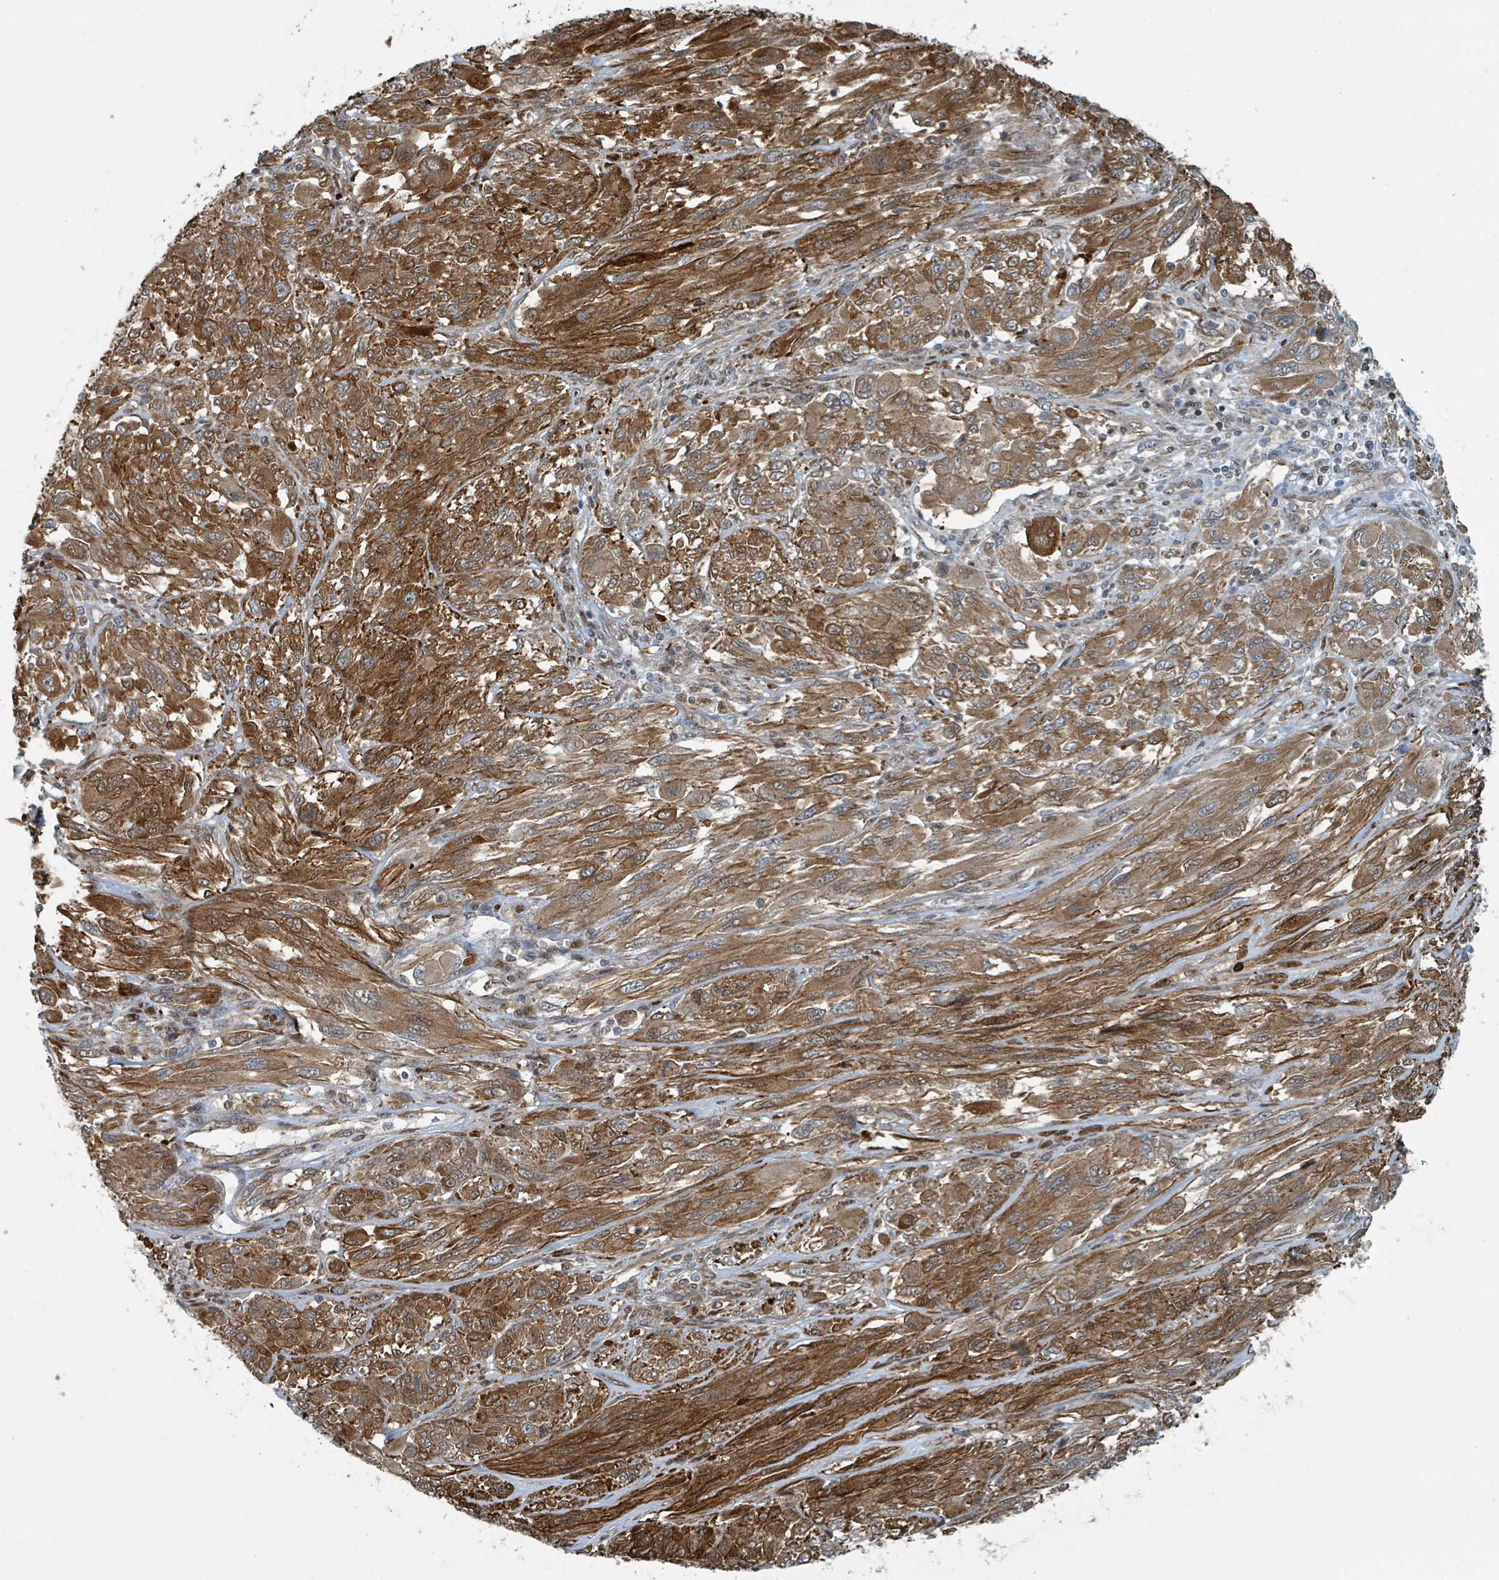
{"staining": {"intensity": "strong", "quantity": ">75%", "location": "cytoplasmic/membranous"}, "tissue": "melanoma", "cell_type": "Tumor cells", "image_type": "cancer", "snomed": [{"axis": "morphology", "description": "Malignant melanoma, NOS"}, {"axis": "topography", "description": "Skin"}], "caption": "This is an image of IHC staining of malignant melanoma, which shows strong expression in the cytoplasmic/membranous of tumor cells.", "gene": "RHPN2", "patient": {"sex": "female", "age": 91}}